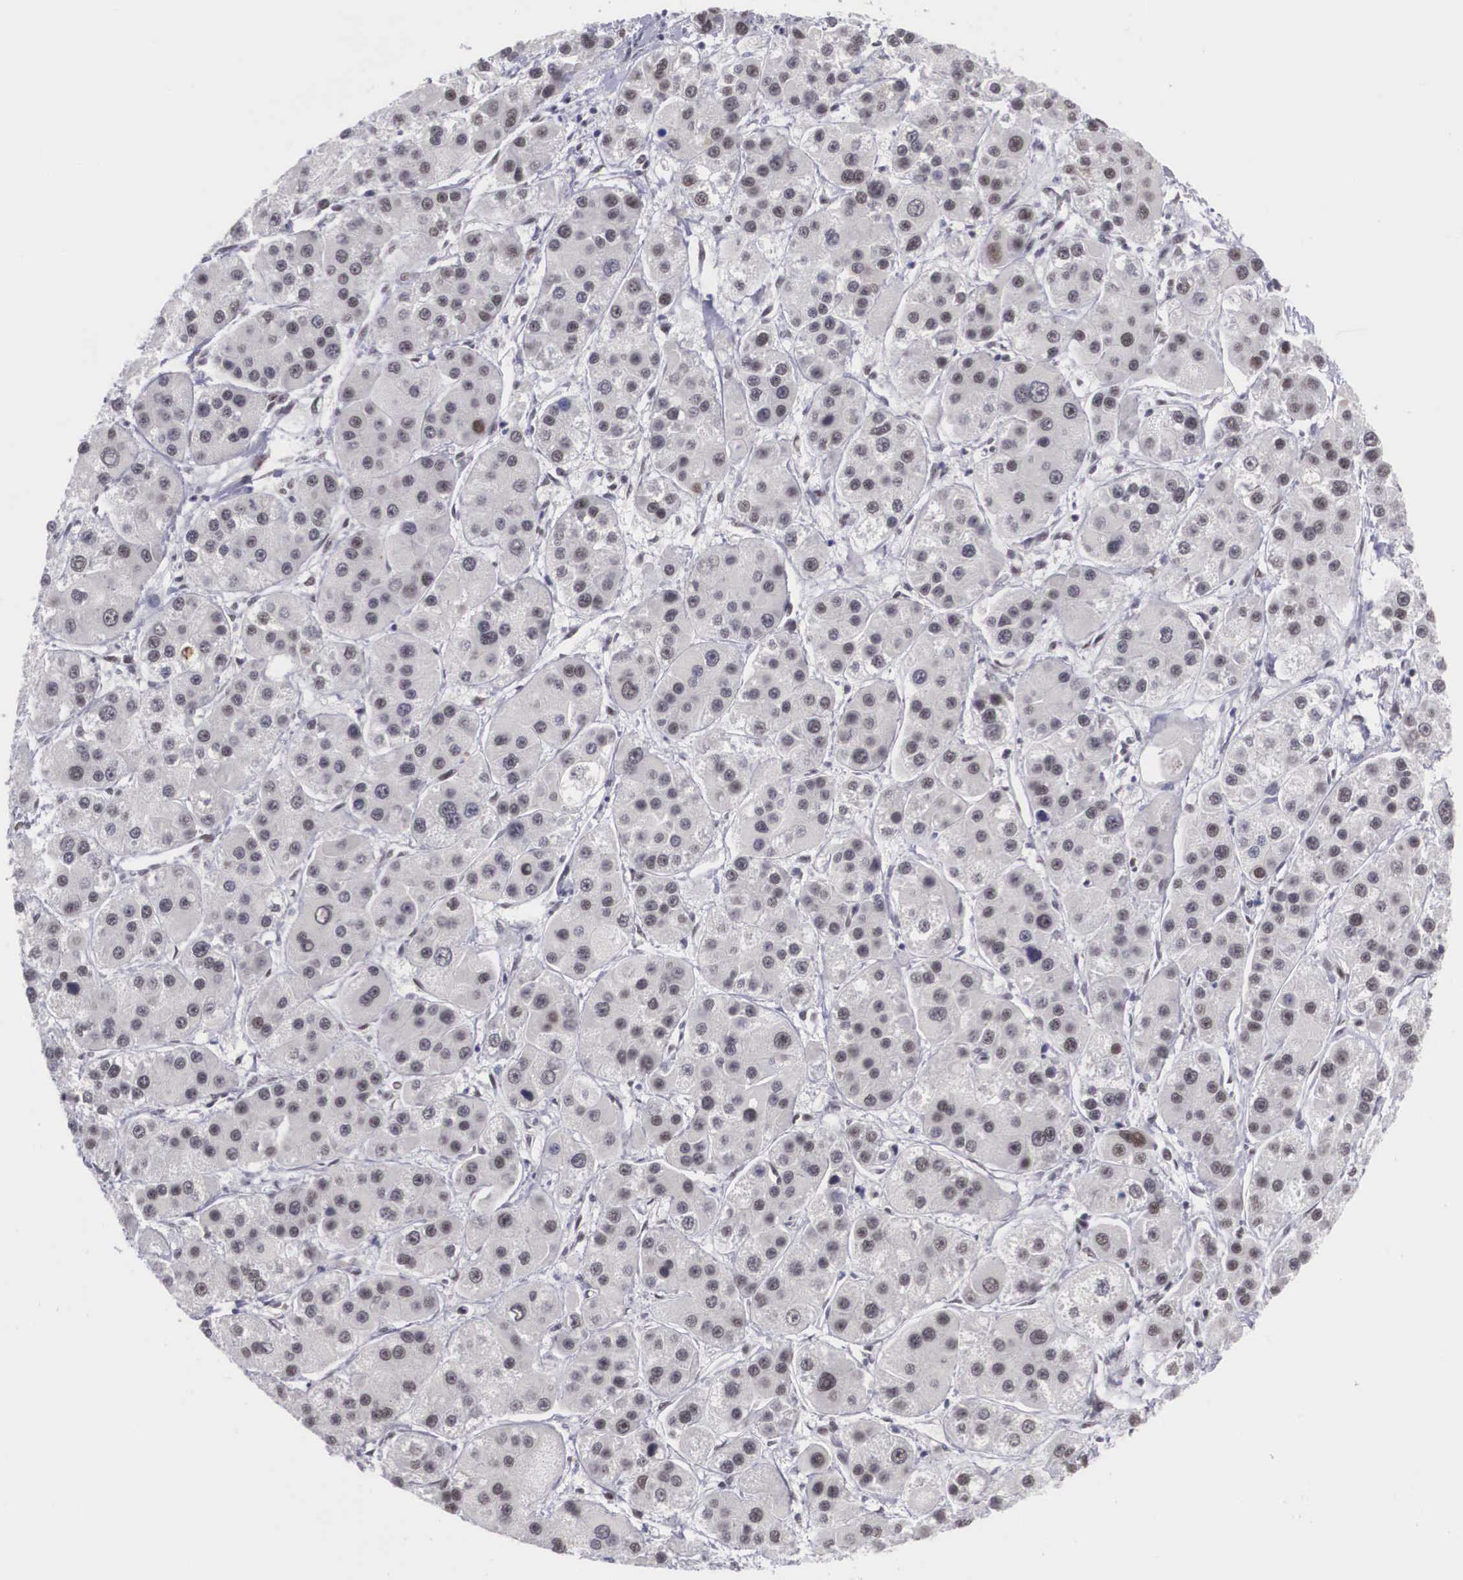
{"staining": {"intensity": "negative", "quantity": "none", "location": "none"}, "tissue": "liver cancer", "cell_type": "Tumor cells", "image_type": "cancer", "snomed": [{"axis": "morphology", "description": "Carcinoma, Hepatocellular, NOS"}, {"axis": "topography", "description": "Liver"}], "caption": "Hepatocellular carcinoma (liver) stained for a protein using immunohistochemistry reveals no expression tumor cells.", "gene": "MORC2", "patient": {"sex": "female", "age": 85}}